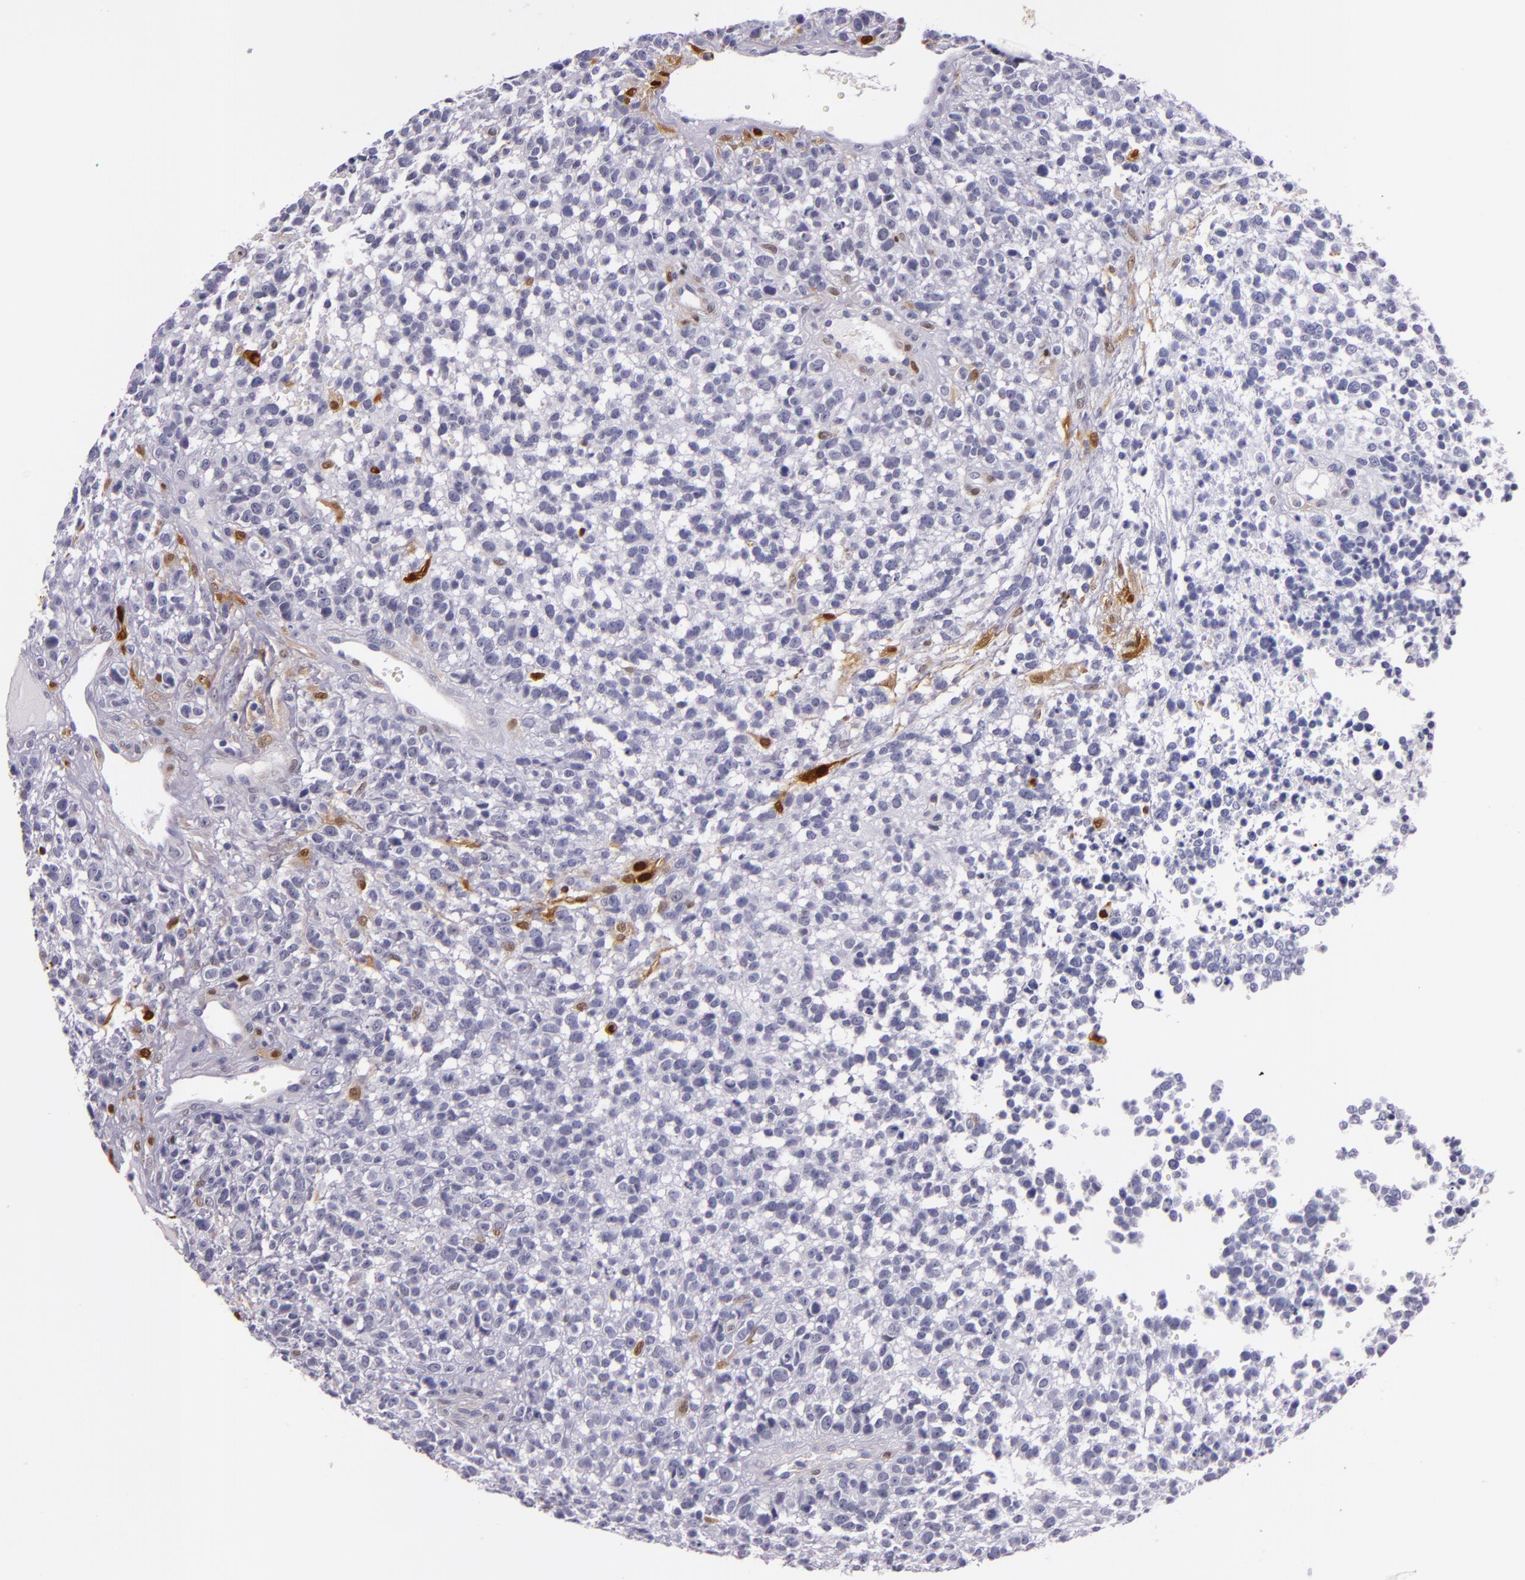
{"staining": {"intensity": "negative", "quantity": "none", "location": "none"}, "tissue": "glioma", "cell_type": "Tumor cells", "image_type": "cancer", "snomed": [{"axis": "morphology", "description": "Glioma, malignant, High grade"}, {"axis": "topography", "description": "Brain"}], "caption": "Tumor cells show no significant protein positivity in glioma.", "gene": "MT1A", "patient": {"sex": "male", "age": 66}}